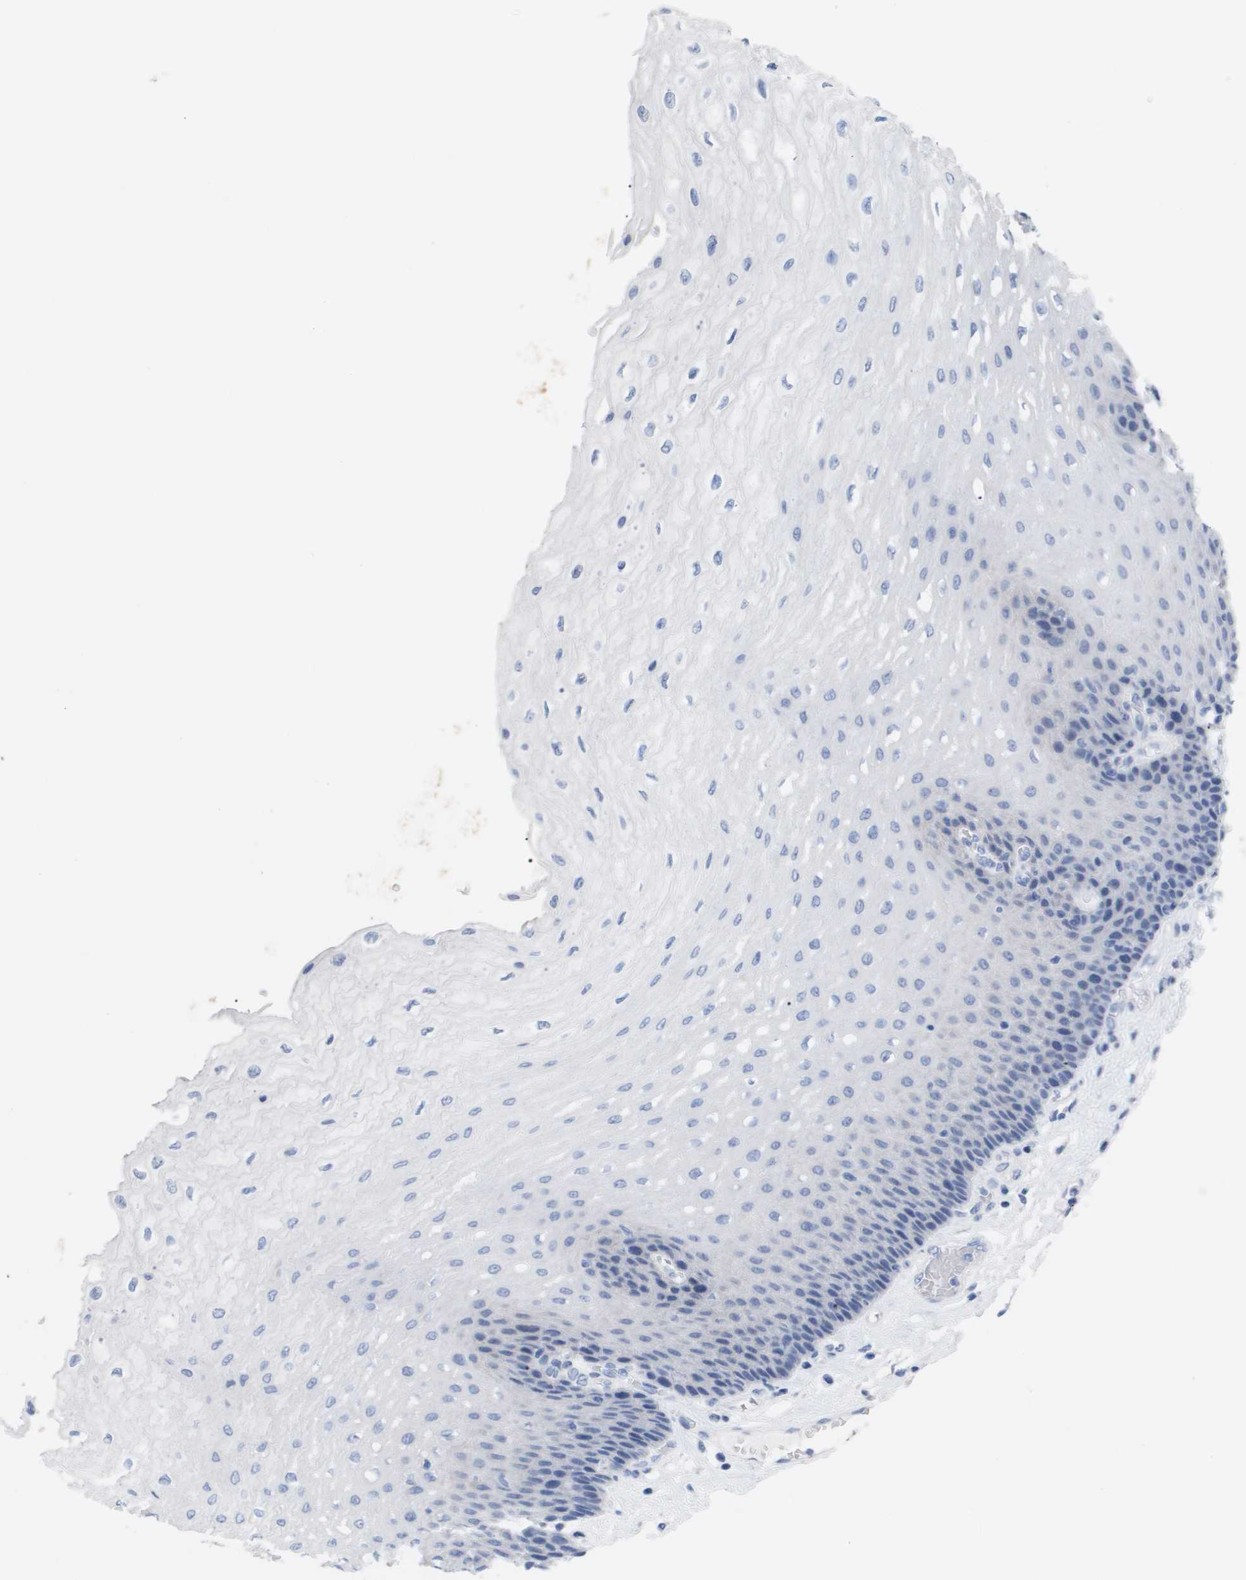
{"staining": {"intensity": "negative", "quantity": "none", "location": "none"}, "tissue": "esophagus", "cell_type": "Squamous epithelial cells", "image_type": "normal", "snomed": [{"axis": "morphology", "description": "Normal tissue, NOS"}, {"axis": "topography", "description": "Esophagus"}], "caption": "Immunohistochemistry (IHC) of benign human esophagus demonstrates no staining in squamous epithelial cells. The staining is performed using DAB brown chromogen with nuclei counter-stained in using hematoxylin.", "gene": "CAV3", "patient": {"sex": "female", "age": 72}}